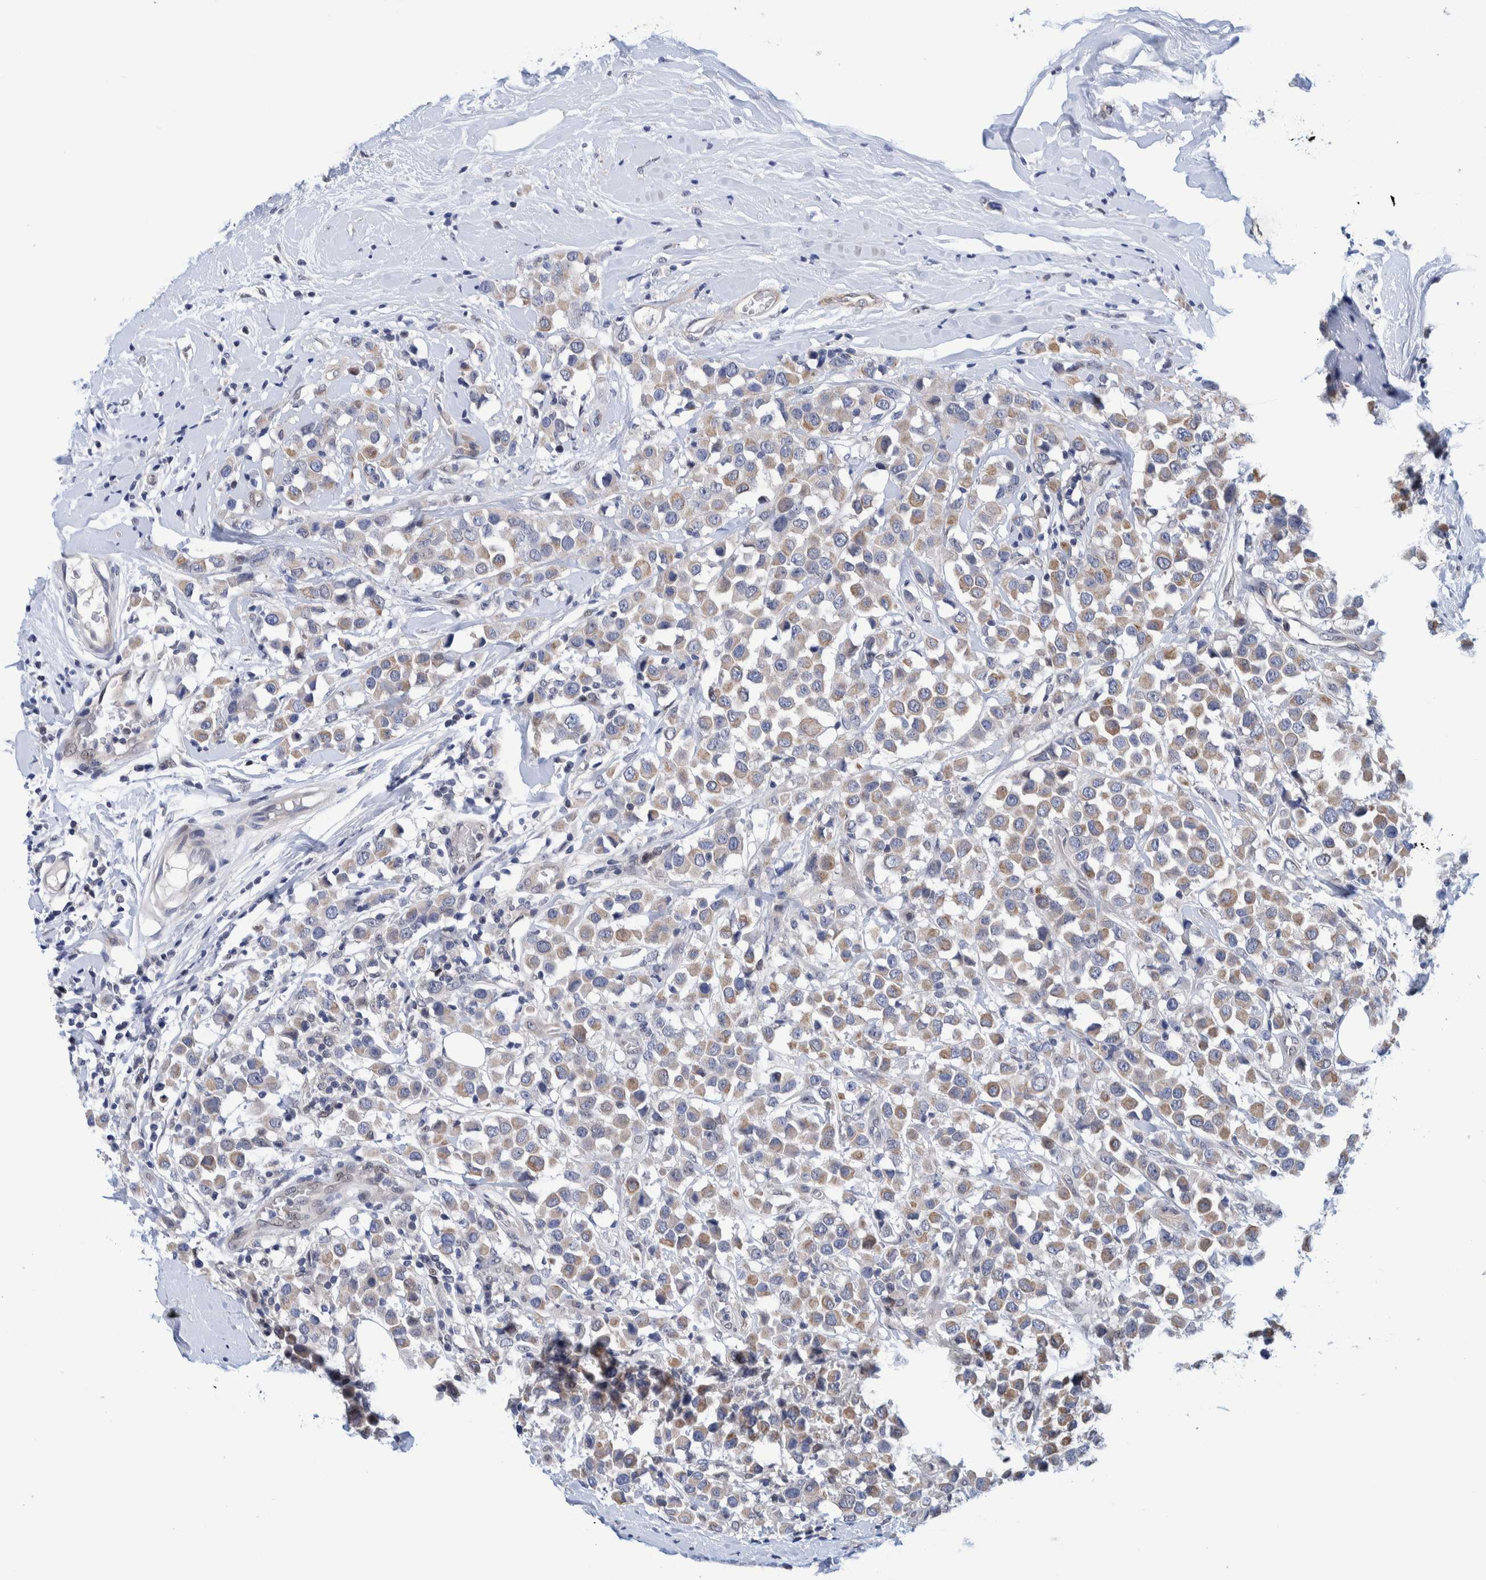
{"staining": {"intensity": "moderate", "quantity": ">75%", "location": "cytoplasmic/membranous"}, "tissue": "breast cancer", "cell_type": "Tumor cells", "image_type": "cancer", "snomed": [{"axis": "morphology", "description": "Duct carcinoma"}, {"axis": "topography", "description": "Breast"}], "caption": "An image of human breast cancer stained for a protein displays moderate cytoplasmic/membranous brown staining in tumor cells.", "gene": "PFAS", "patient": {"sex": "female", "age": 61}}